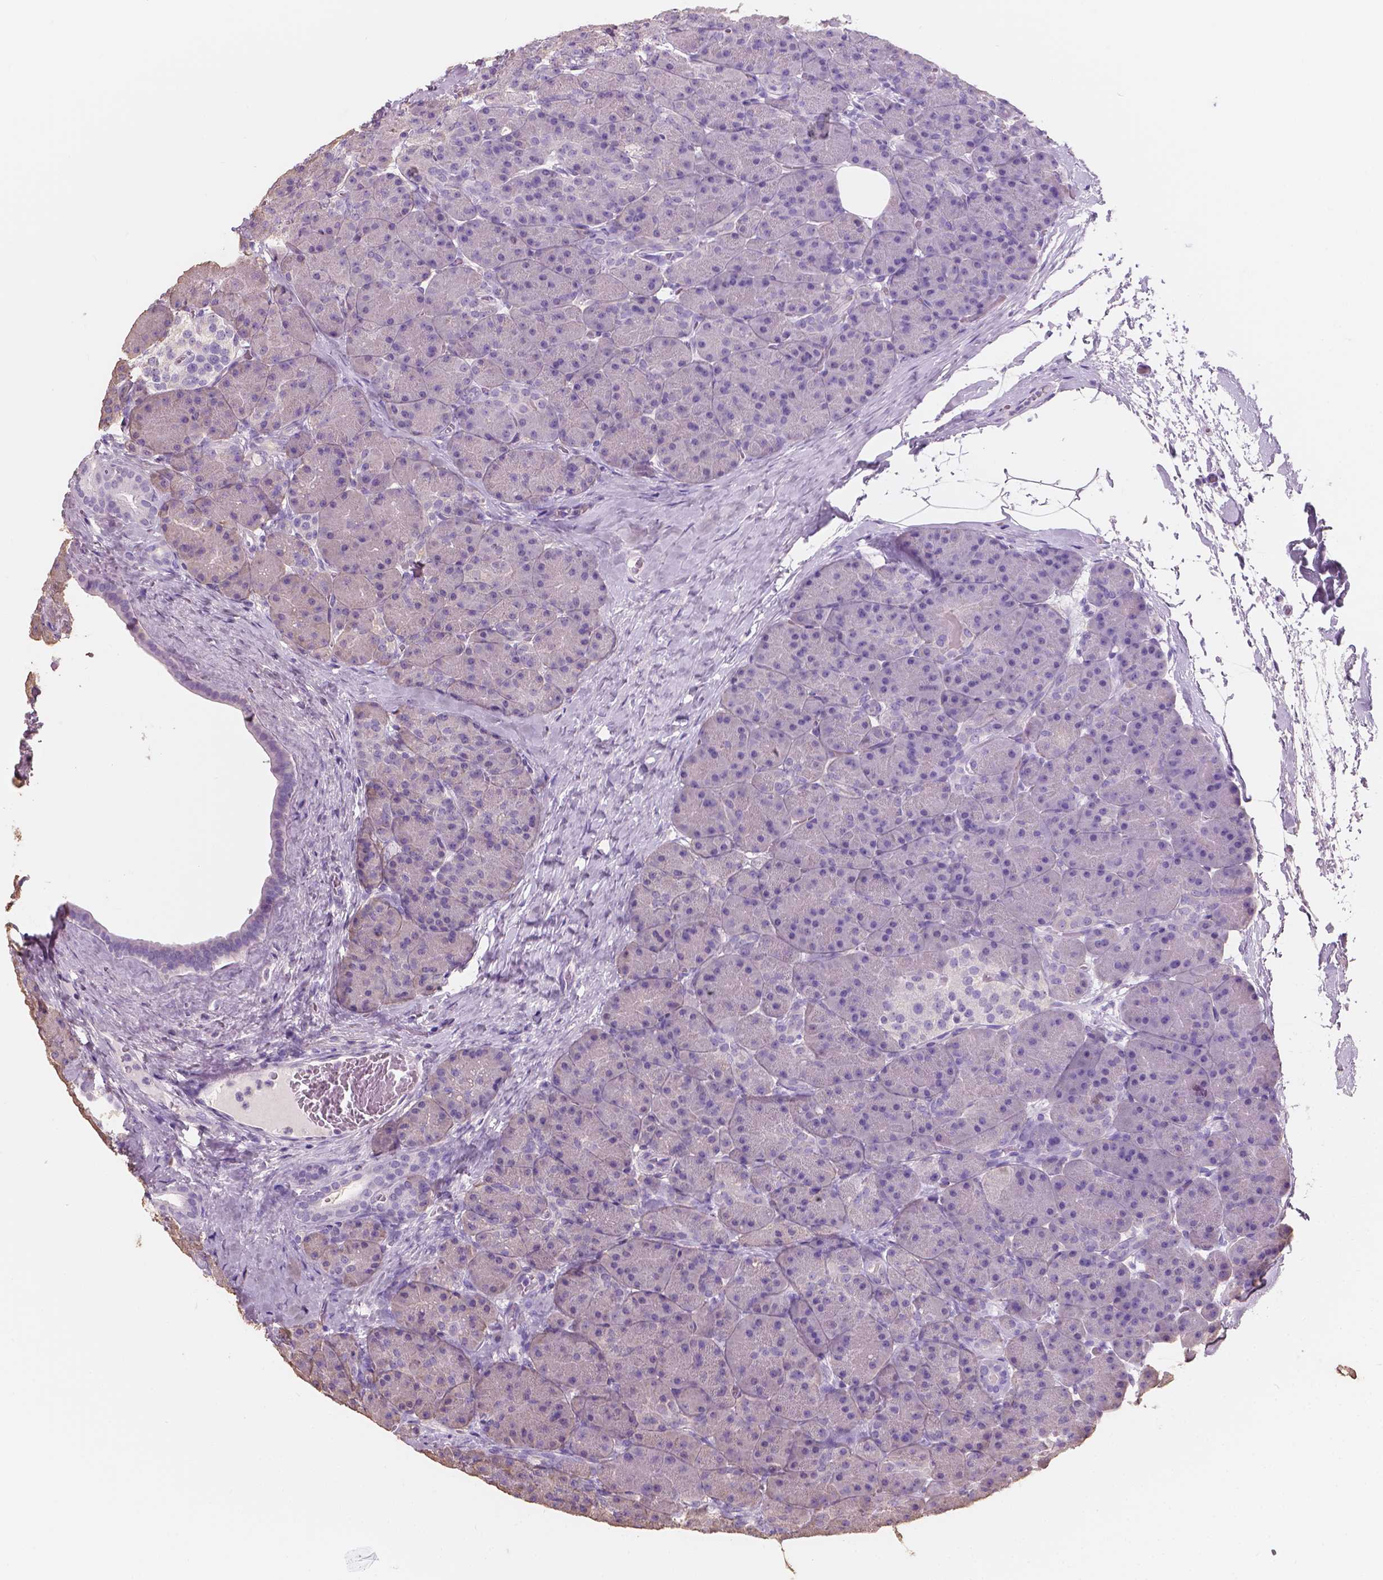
{"staining": {"intensity": "negative", "quantity": "none", "location": "none"}, "tissue": "pancreas", "cell_type": "Exocrine glandular cells", "image_type": "normal", "snomed": [{"axis": "morphology", "description": "Normal tissue, NOS"}, {"axis": "topography", "description": "Pancreas"}], "caption": "DAB immunohistochemical staining of benign pancreas demonstrates no significant expression in exocrine glandular cells.", "gene": "SBSN", "patient": {"sex": "male", "age": 57}}